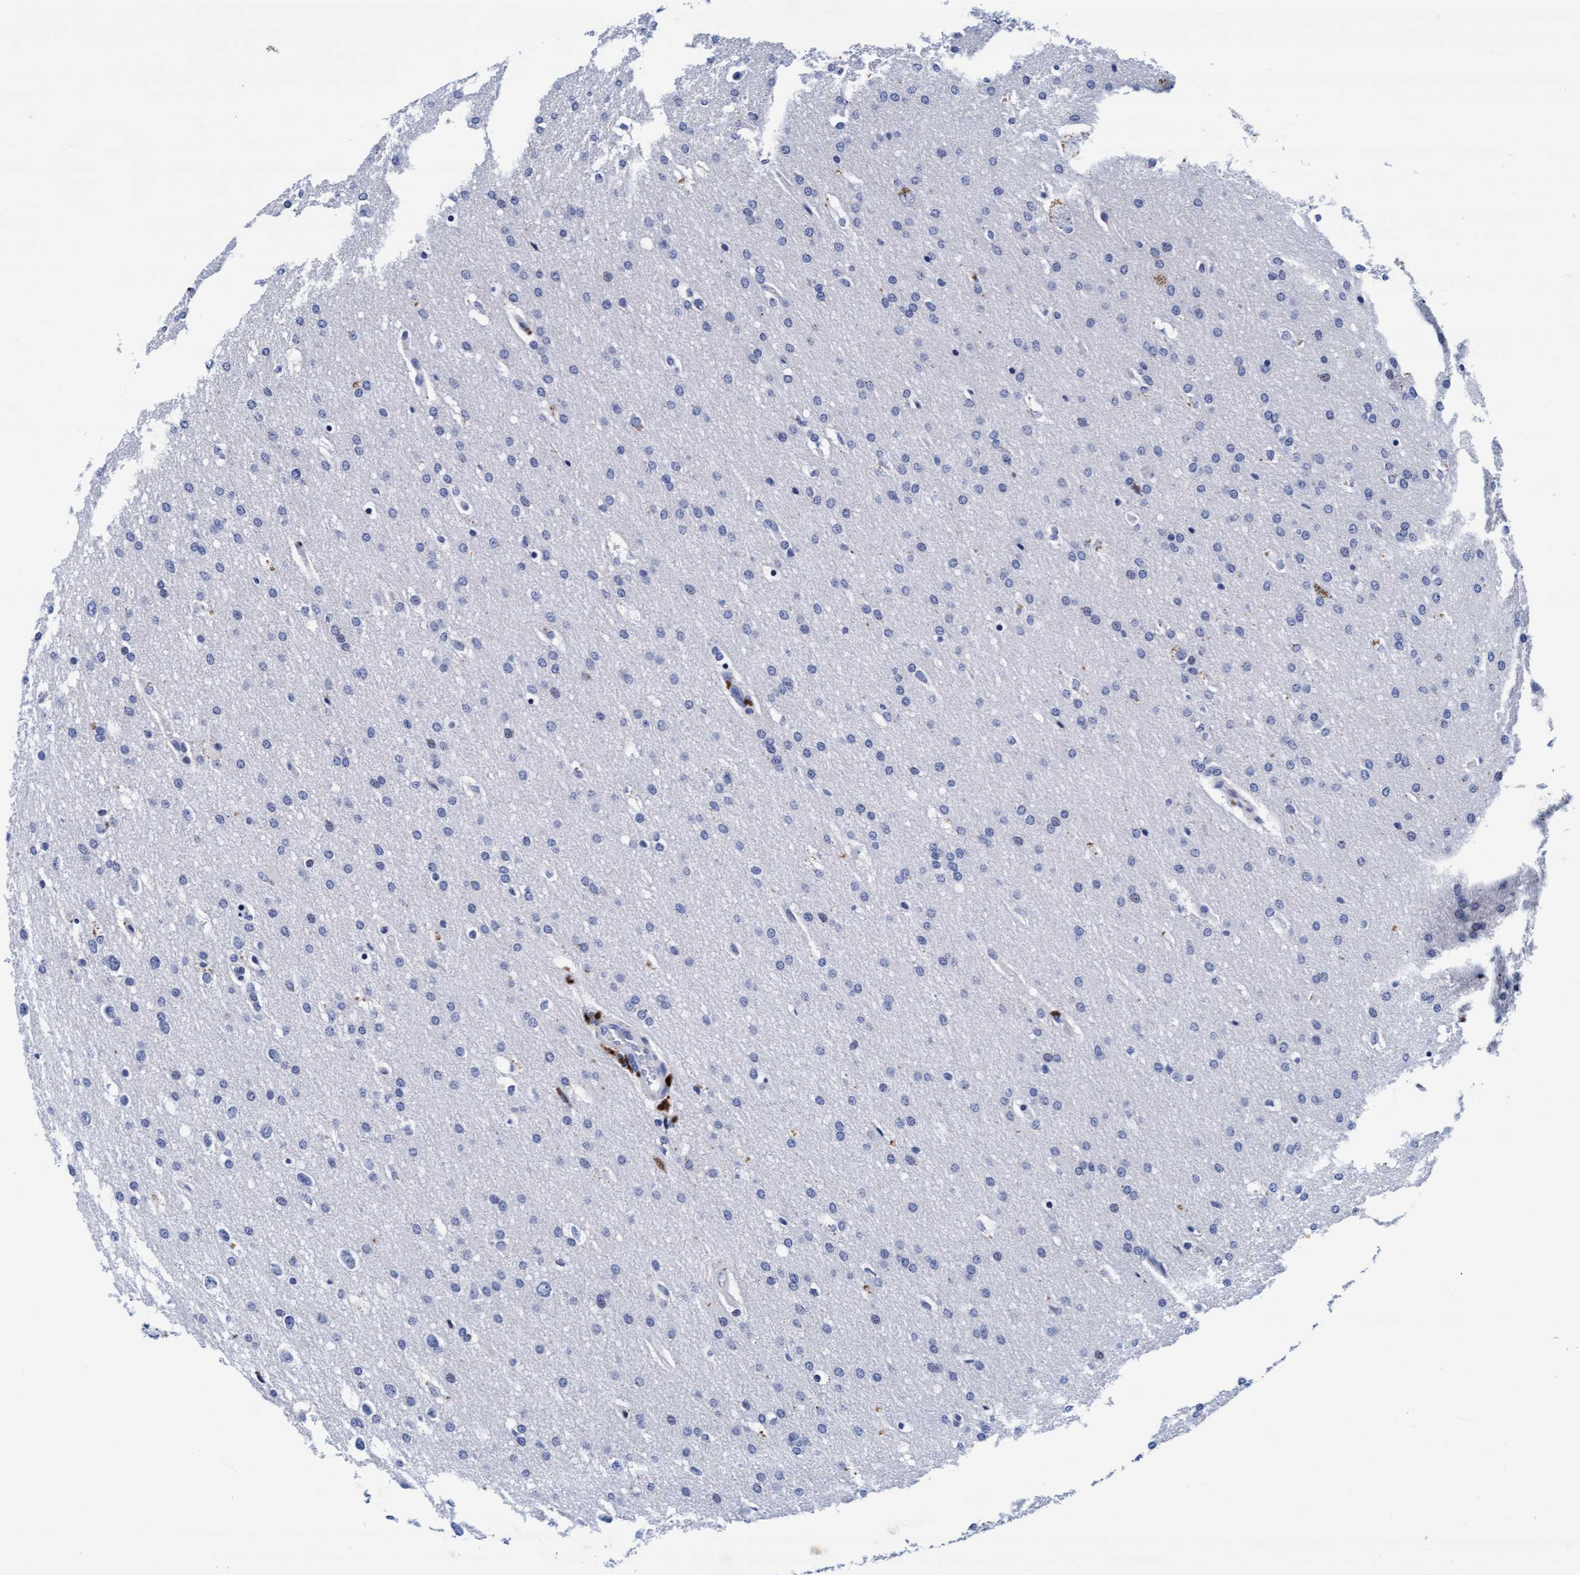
{"staining": {"intensity": "negative", "quantity": "none", "location": "none"}, "tissue": "glioma", "cell_type": "Tumor cells", "image_type": "cancer", "snomed": [{"axis": "morphology", "description": "Glioma, malignant, Low grade"}, {"axis": "topography", "description": "Brain"}], "caption": "High magnification brightfield microscopy of malignant glioma (low-grade) stained with DAB (brown) and counterstained with hematoxylin (blue): tumor cells show no significant positivity.", "gene": "ARSG", "patient": {"sex": "female", "age": 37}}